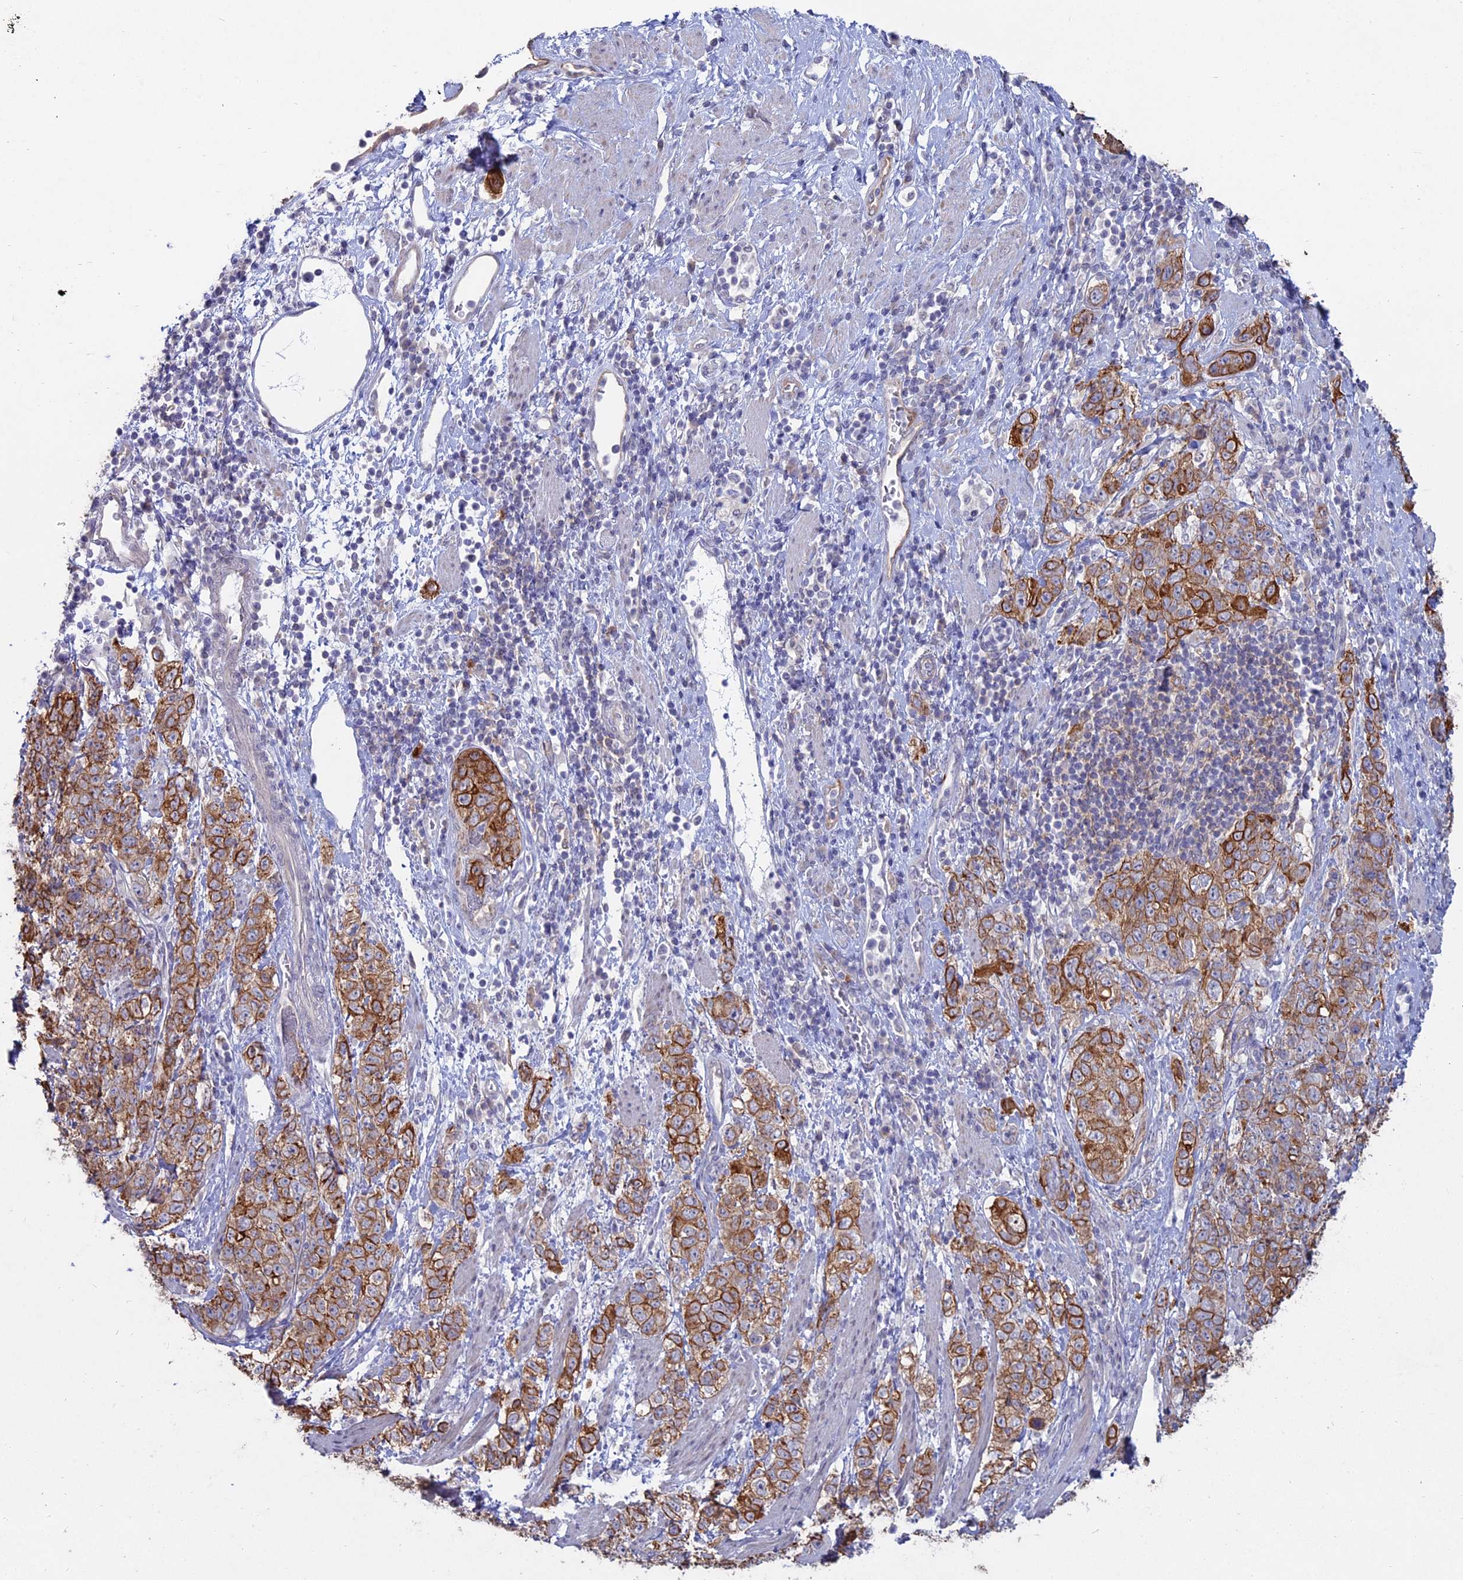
{"staining": {"intensity": "moderate", "quantity": ">75%", "location": "cytoplasmic/membranous"}, "tissue": "stomach cancer", "cell_type": "Tumor cells", "image_type": "cancer", "snomed": [{"axis": "morphology", "description": "Adenocarcinoma, NOS"}, {"axis": "topography", "description": "Stomach"}], "caption": "Human stomach adenocarcinoma stained for a protein (brown) displays moderate cytoplasmic/membranous positive expression in approximately >75% of tumor cells.", "gene": "MYO5B", "patient": {"sex": "male", "age": 48}}